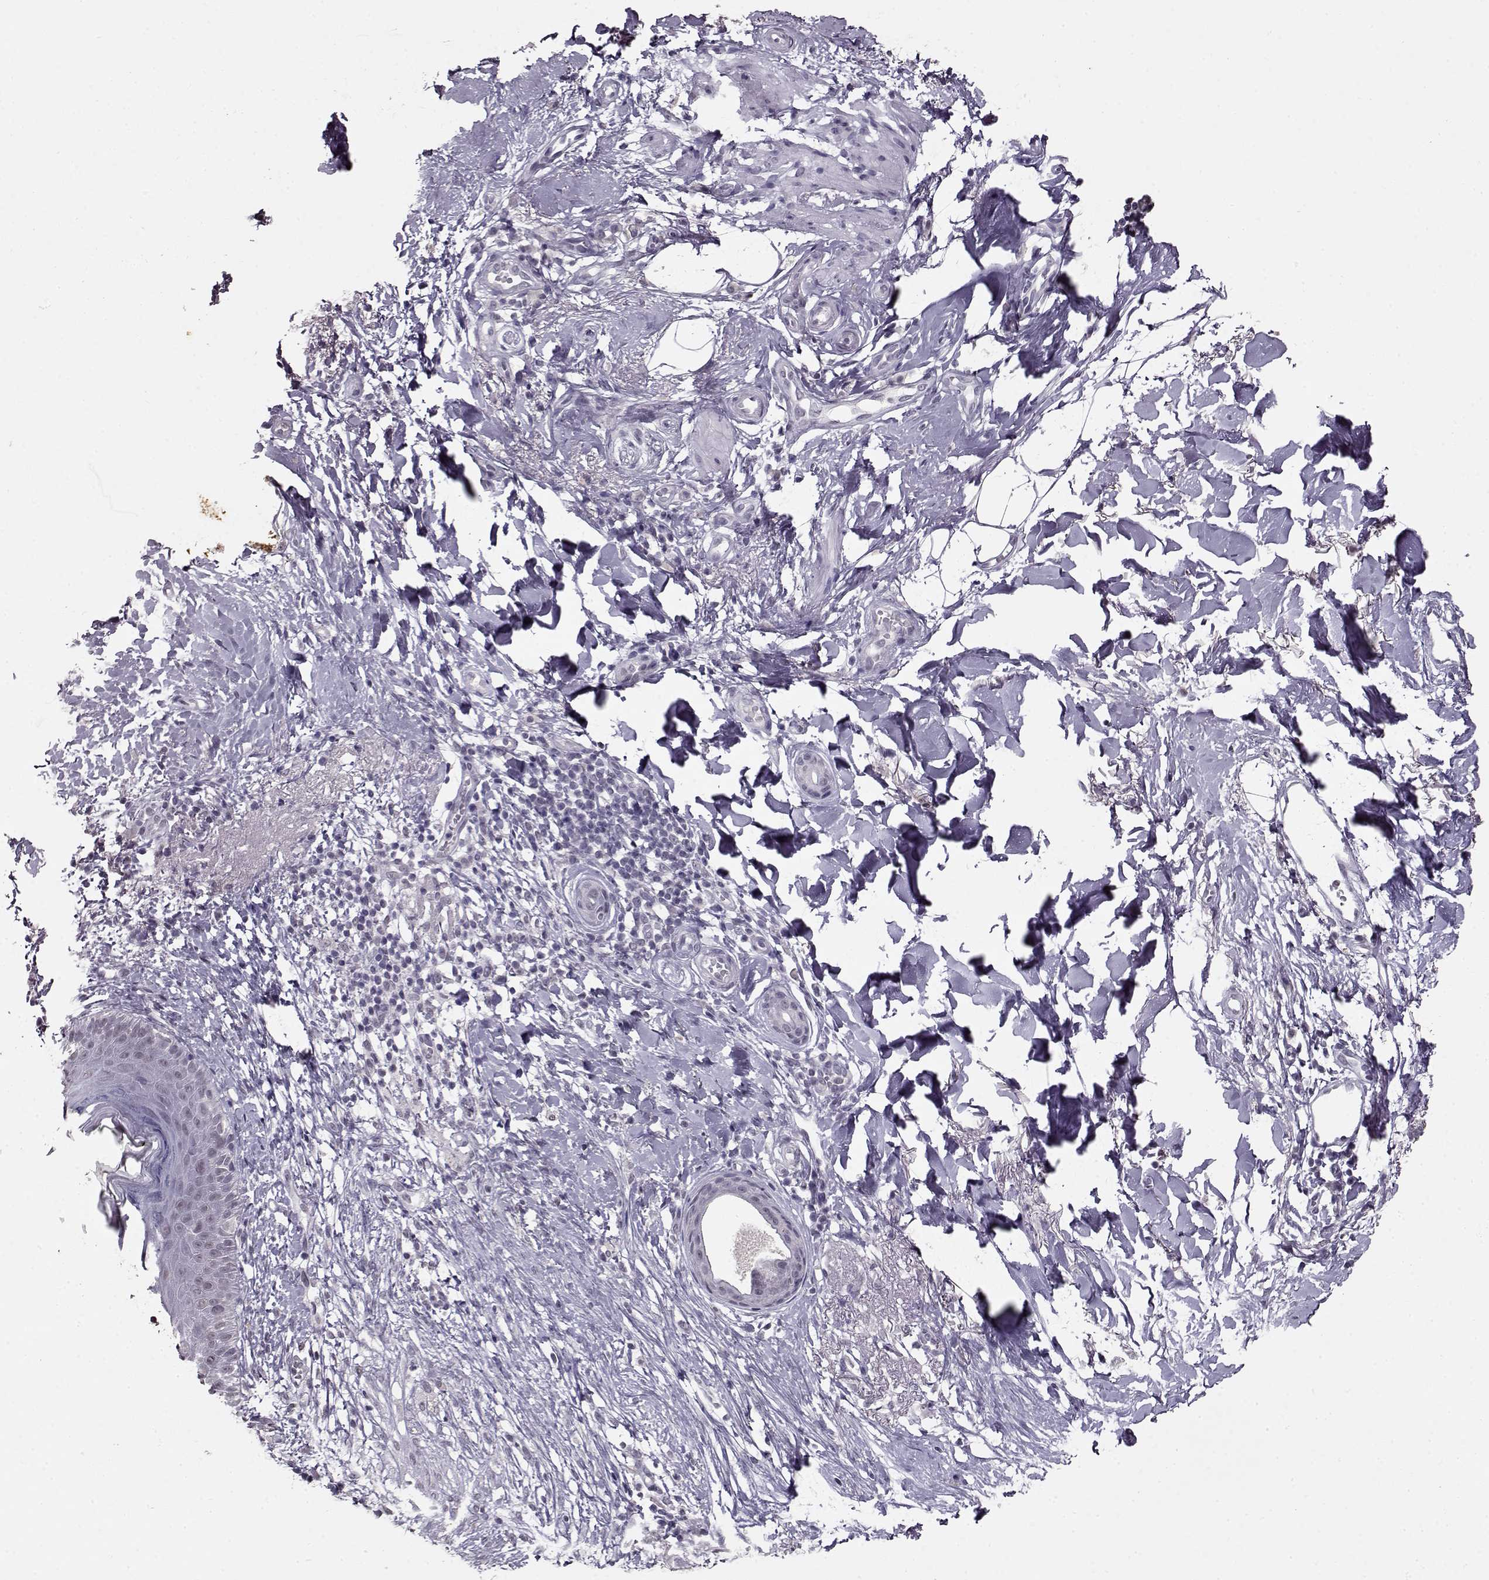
{"staining": {"intensity": "negative", "quantity": "none", "location": "none"}, "tissue": "skin cancer", "cell_type": "Tumor cells", "image_type": "cancer", "snomed": [{"axis": "morphology", "description": "Normal tissue, NOS"}, {"axis": "morphology", "description": "Basal cell carcinoma"}, {"axis": "topography", "description": "Skin"}], "caption": "High power microscopy image of an immunohistochemistry (IHC) histopathology image of skin basal cell carcinoma, revealing no significant expression in tumor cells.", "gene": "RP1L1", "patient": {"sex": "male", "age": 84}}